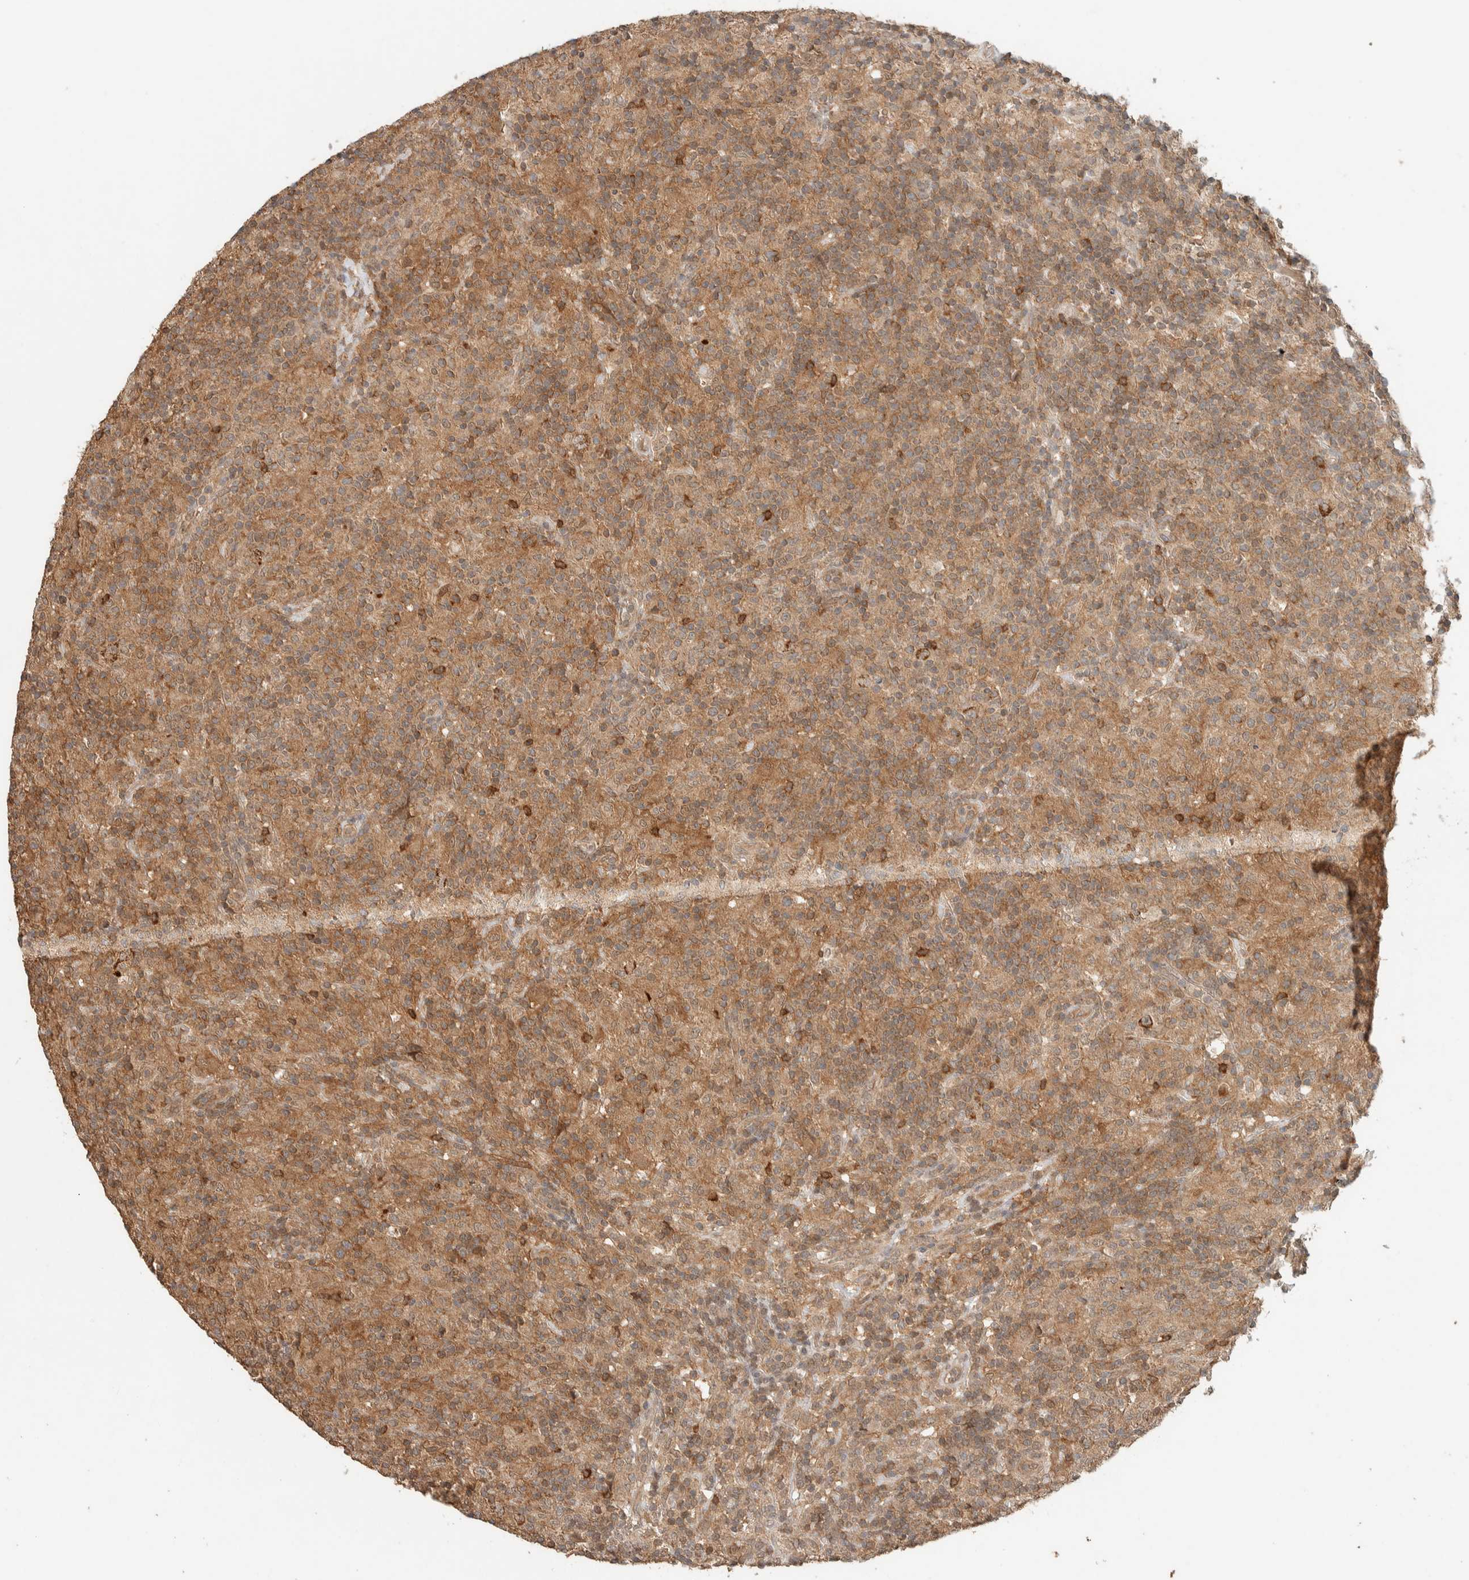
{"staining": {"intensity": "strong", "quantity": "25%-75%", "location": "cytoplasmic/membranous,nuclear"}, "tissue": "lymphoma", "cell_type": "Tumor cells", "image_type": "cancer", "snomed": [{"axis": "morphology", "description": "Hodgkin's disease, NOS"}, {"axis": "topography", "description": "Lymph node"}], "caption": "Immunohistochemical staining of human lymphoma reveals strong cytoplasmic/membranous and nuclear protein expression in about 25%-75% of tumor cells. (DAB IHC with brightfield microscopy, high magnification).", "gene": "ZNF567", "patient": {"sex": "male", "age": 70}}